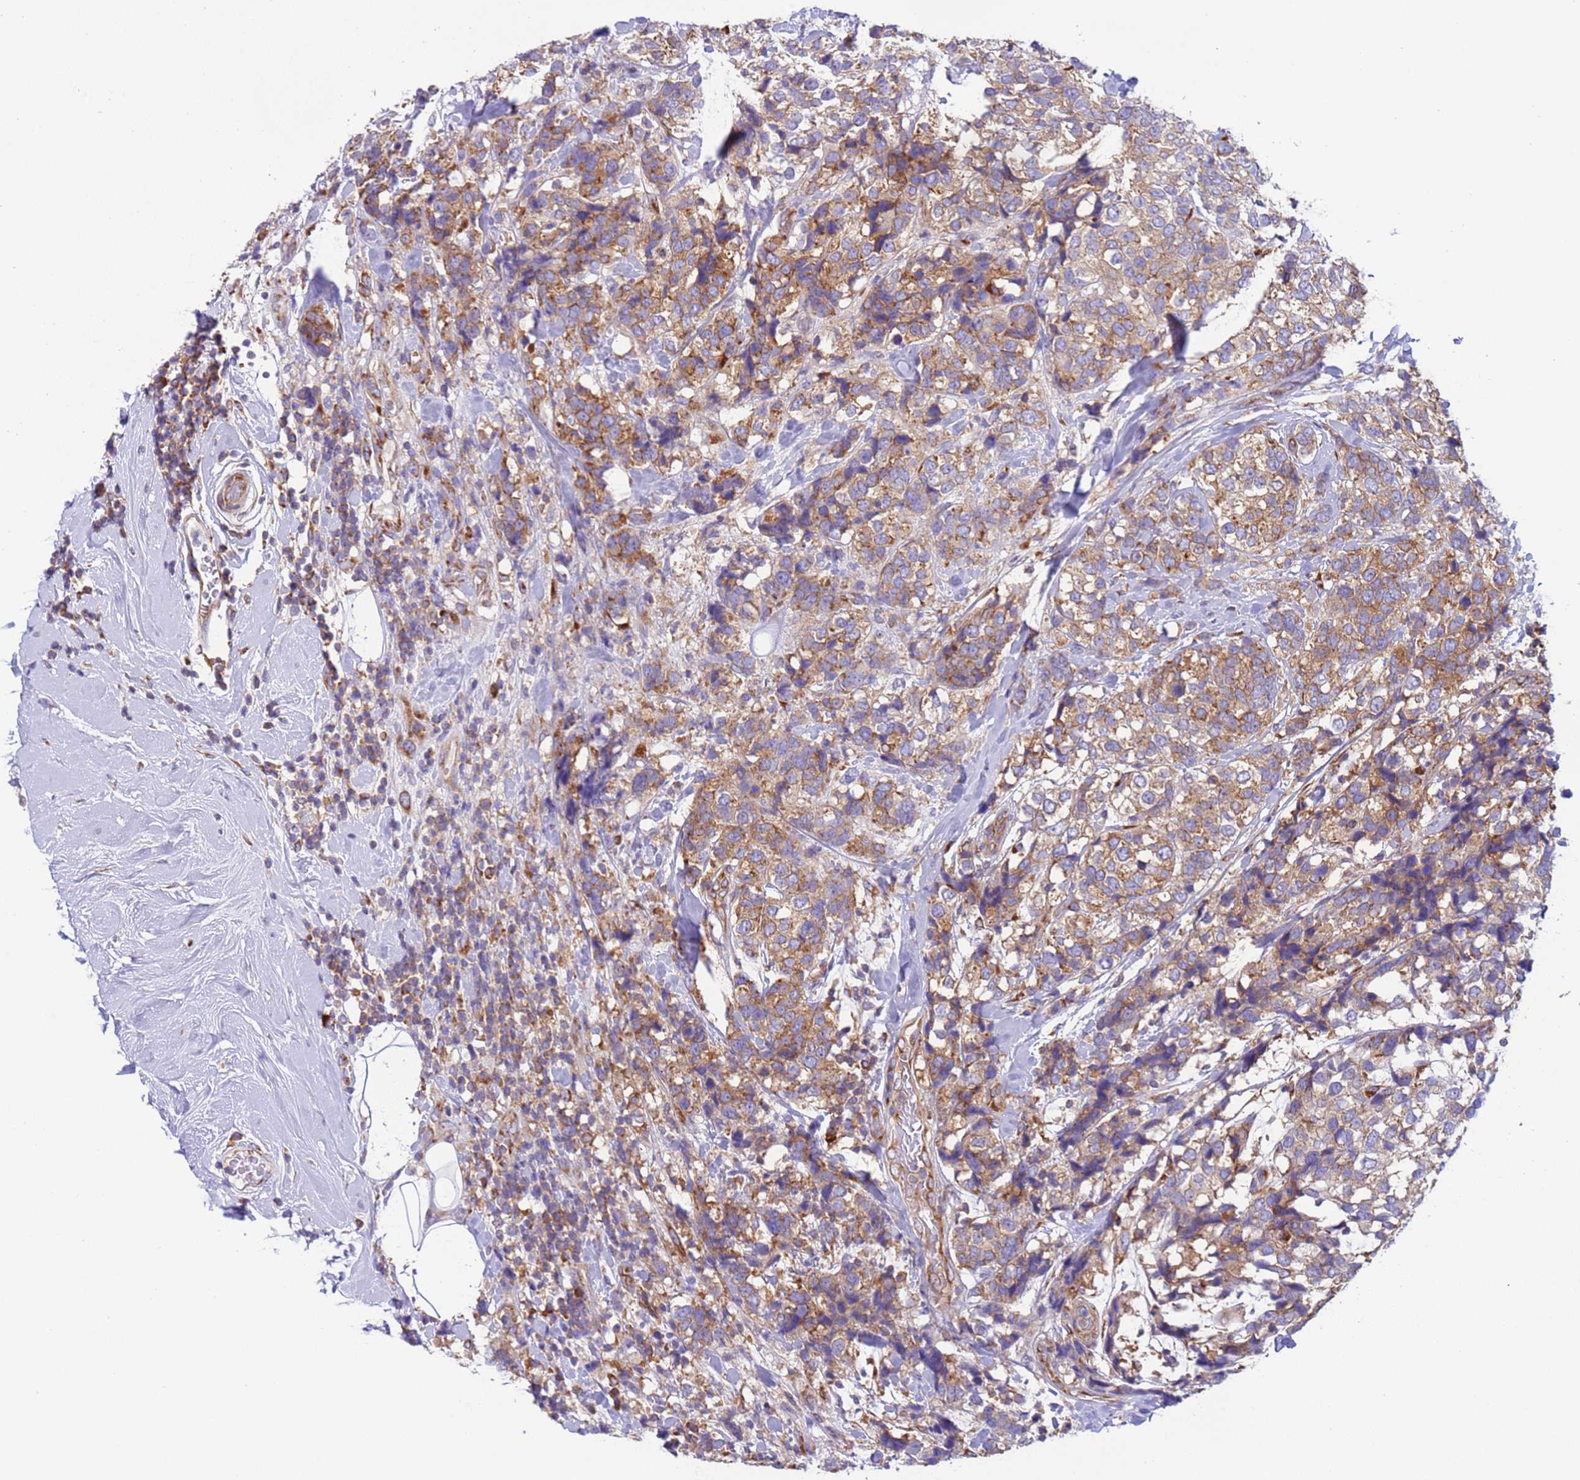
{"staining": {"intensity": "moderate", "quantity": ">75%", "location": "cytoplasmic/membranous"}, "tissue": "breast cancer", "cell_type": "Tumor cells", "image_type": "cancer", "snomed": [{"axis": "morphology", "description": "Lobular carcinoma"}, {"axis": "topography", "description": "Breast"}], "caption": "Protein expression analysis of human breast cancer (lobular carcinoma) reveals moderate cytoplasmic/membranous positivity in about >75% of tumor cells. The staining was performed using DAB (3,3'-diaminobenzidine) to visualize the protein expression in brown, while the nuclei were stained in blue with hematoxylin (Magnification: 20x).", "gene": "VARS1", "patient": {"sex": "female", "age": 59}}